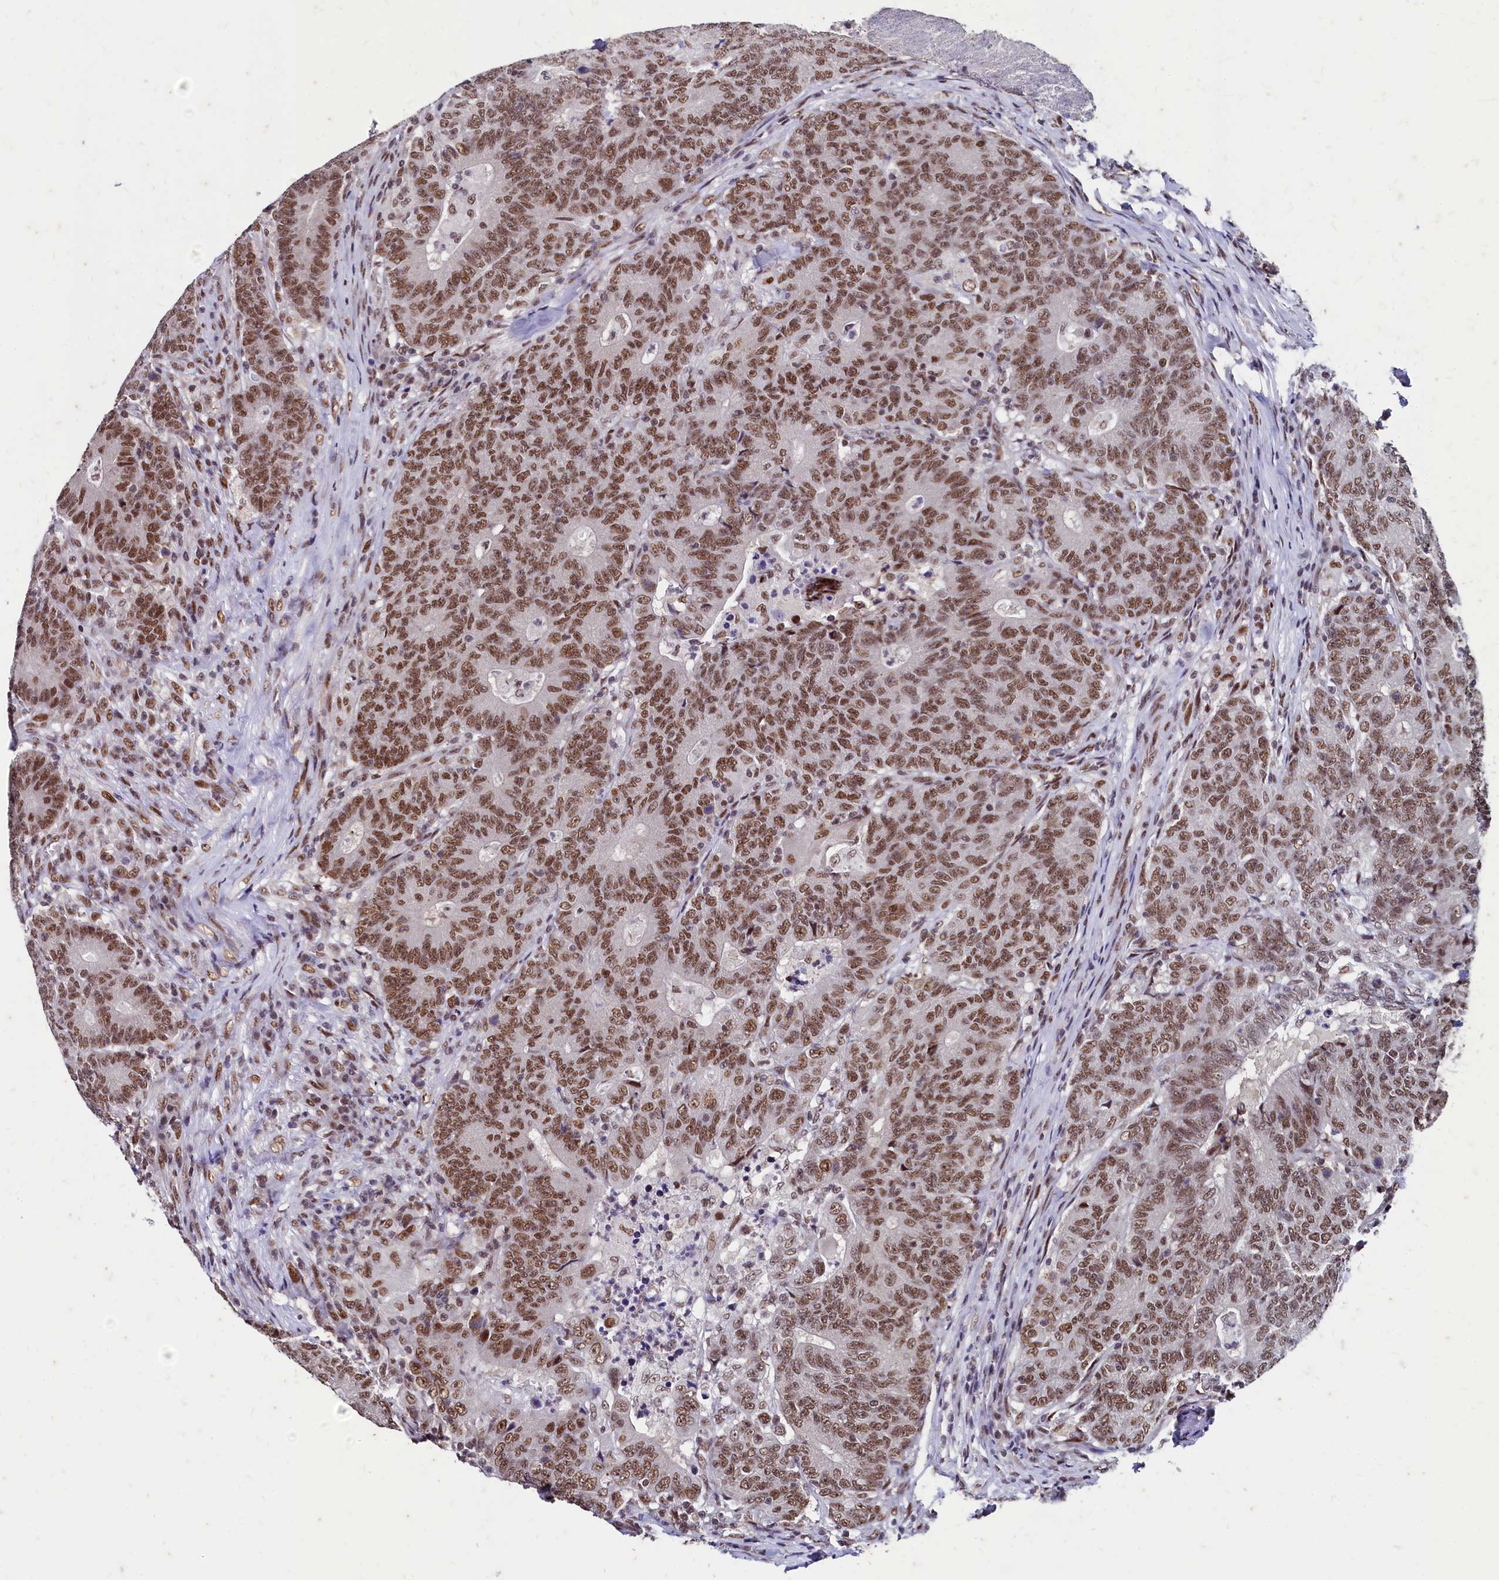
{"staining": {"intensity": "moderate", "quantity": ">75%", "location": "nuclear"}, "tissue": "colorectal cancer", "cell_type": "Tumor cells", "image_type": "cancer", "snomed": [{"axis": "morphology", "description": "Adenocarcinoma, NOS"}, {"axis": "topography", "description": "Colon"}], "caption": "Tumor cells exhibit medium levels of moderate nuclear positivity in approximately >75% of cells in colorectal cancer (adenocarcinoma).", "gene": "CPSF7", "patient": {"sex": "female", "age": 75}}